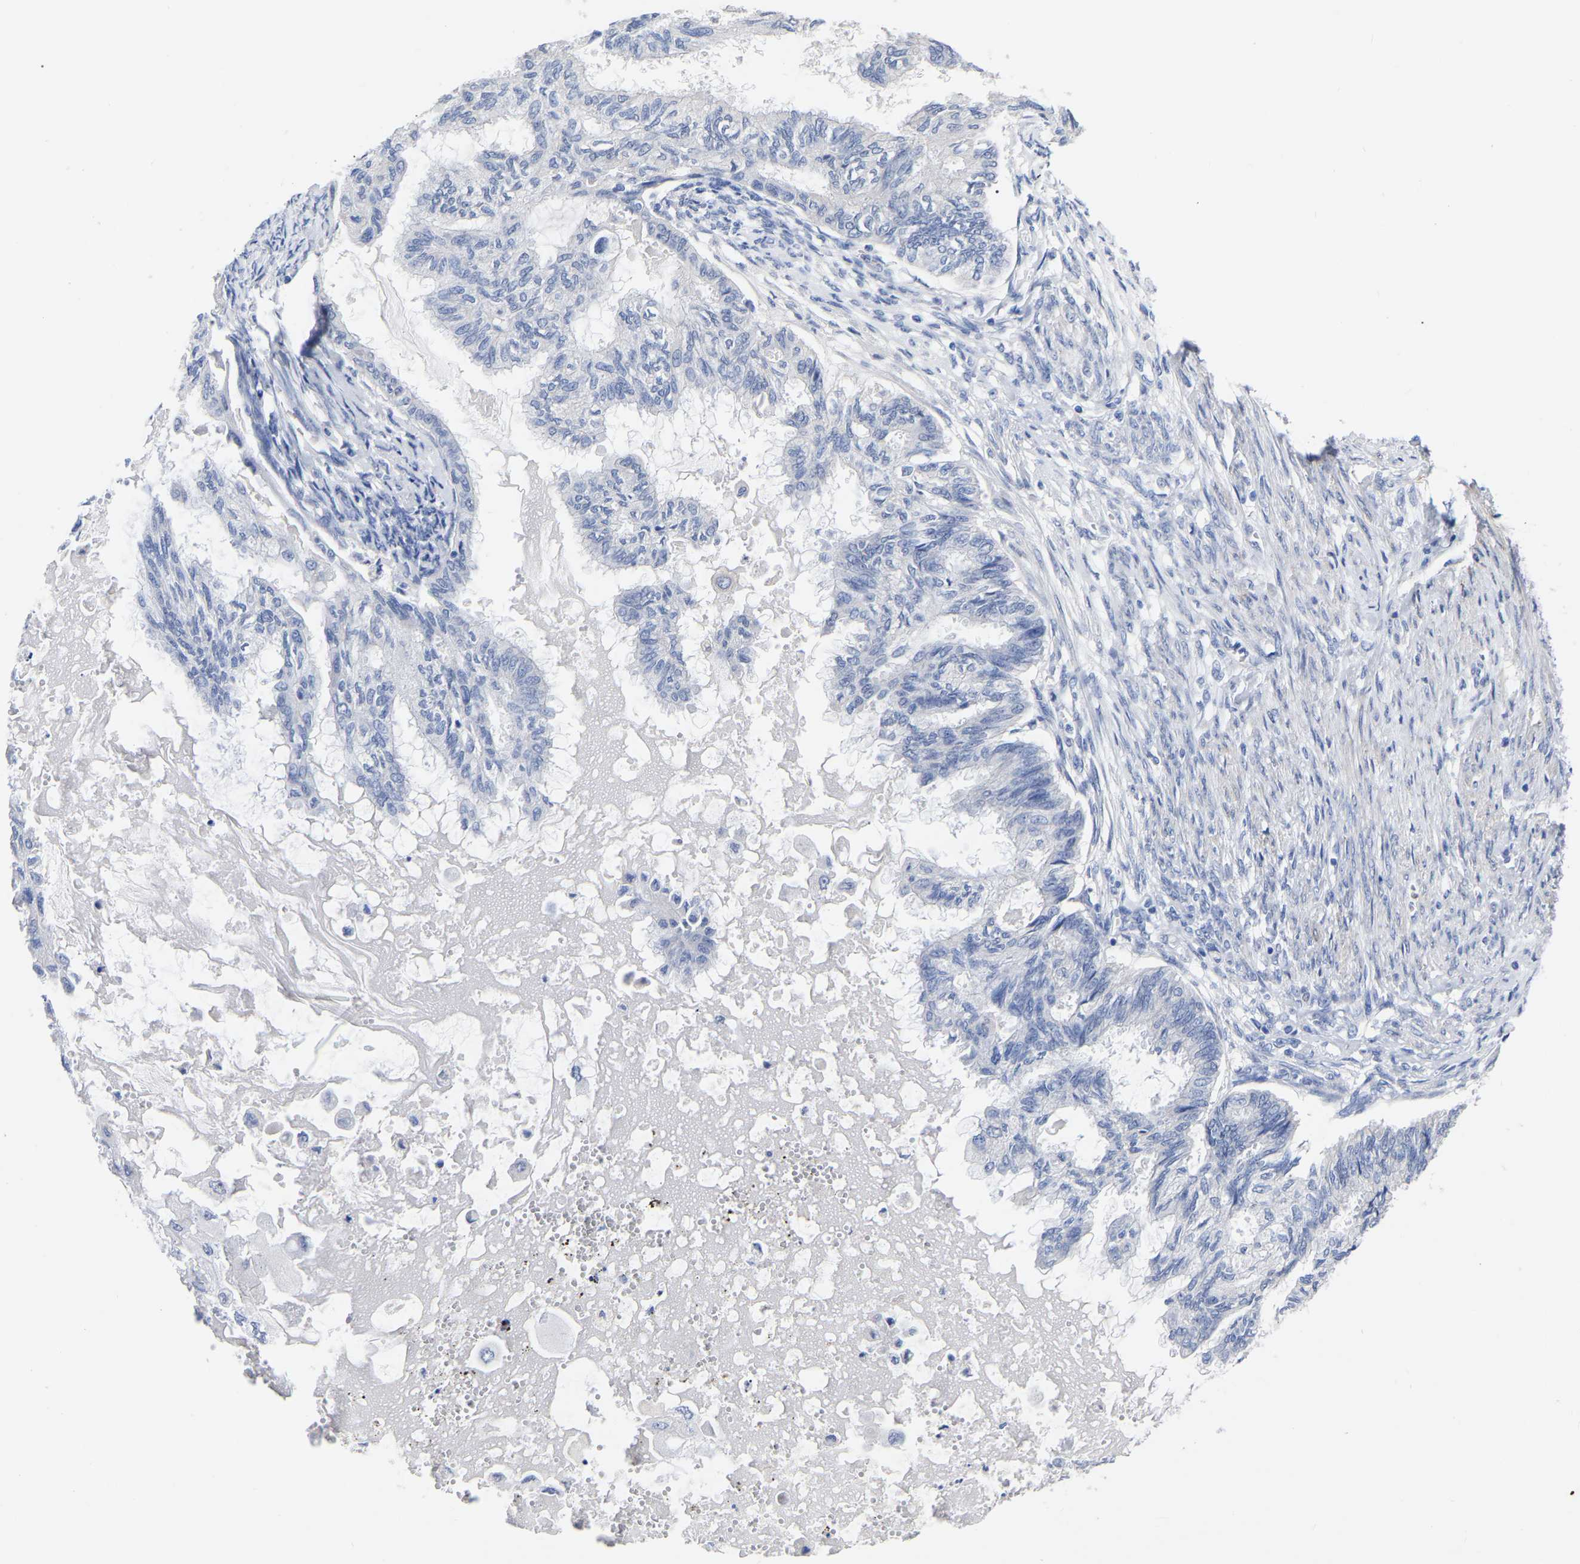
{"staining": {"intensity": "negative", "quantity": "none", "location": "none"}, "tissue": "cervical cancer", "cell_type": "Tumor cells", "image_type": "cancer", "snomed": [{"axis": "morphology", "description": "Normal tissue, NOS"}, {"axis": "morphology", "description": "Adenocarcinoma, NOS"}, {"axis": "topography", "description": "Cervix"}, {"axis": "topography", "description": "Endometrium"}], "caption": "Cervical cancer (adenocarcinoma) stained for a protein using immunohistochemistry displays no expression tumor cells.", "gene": "ANXA13", "patient": {"sex": "female", "age": 86}}